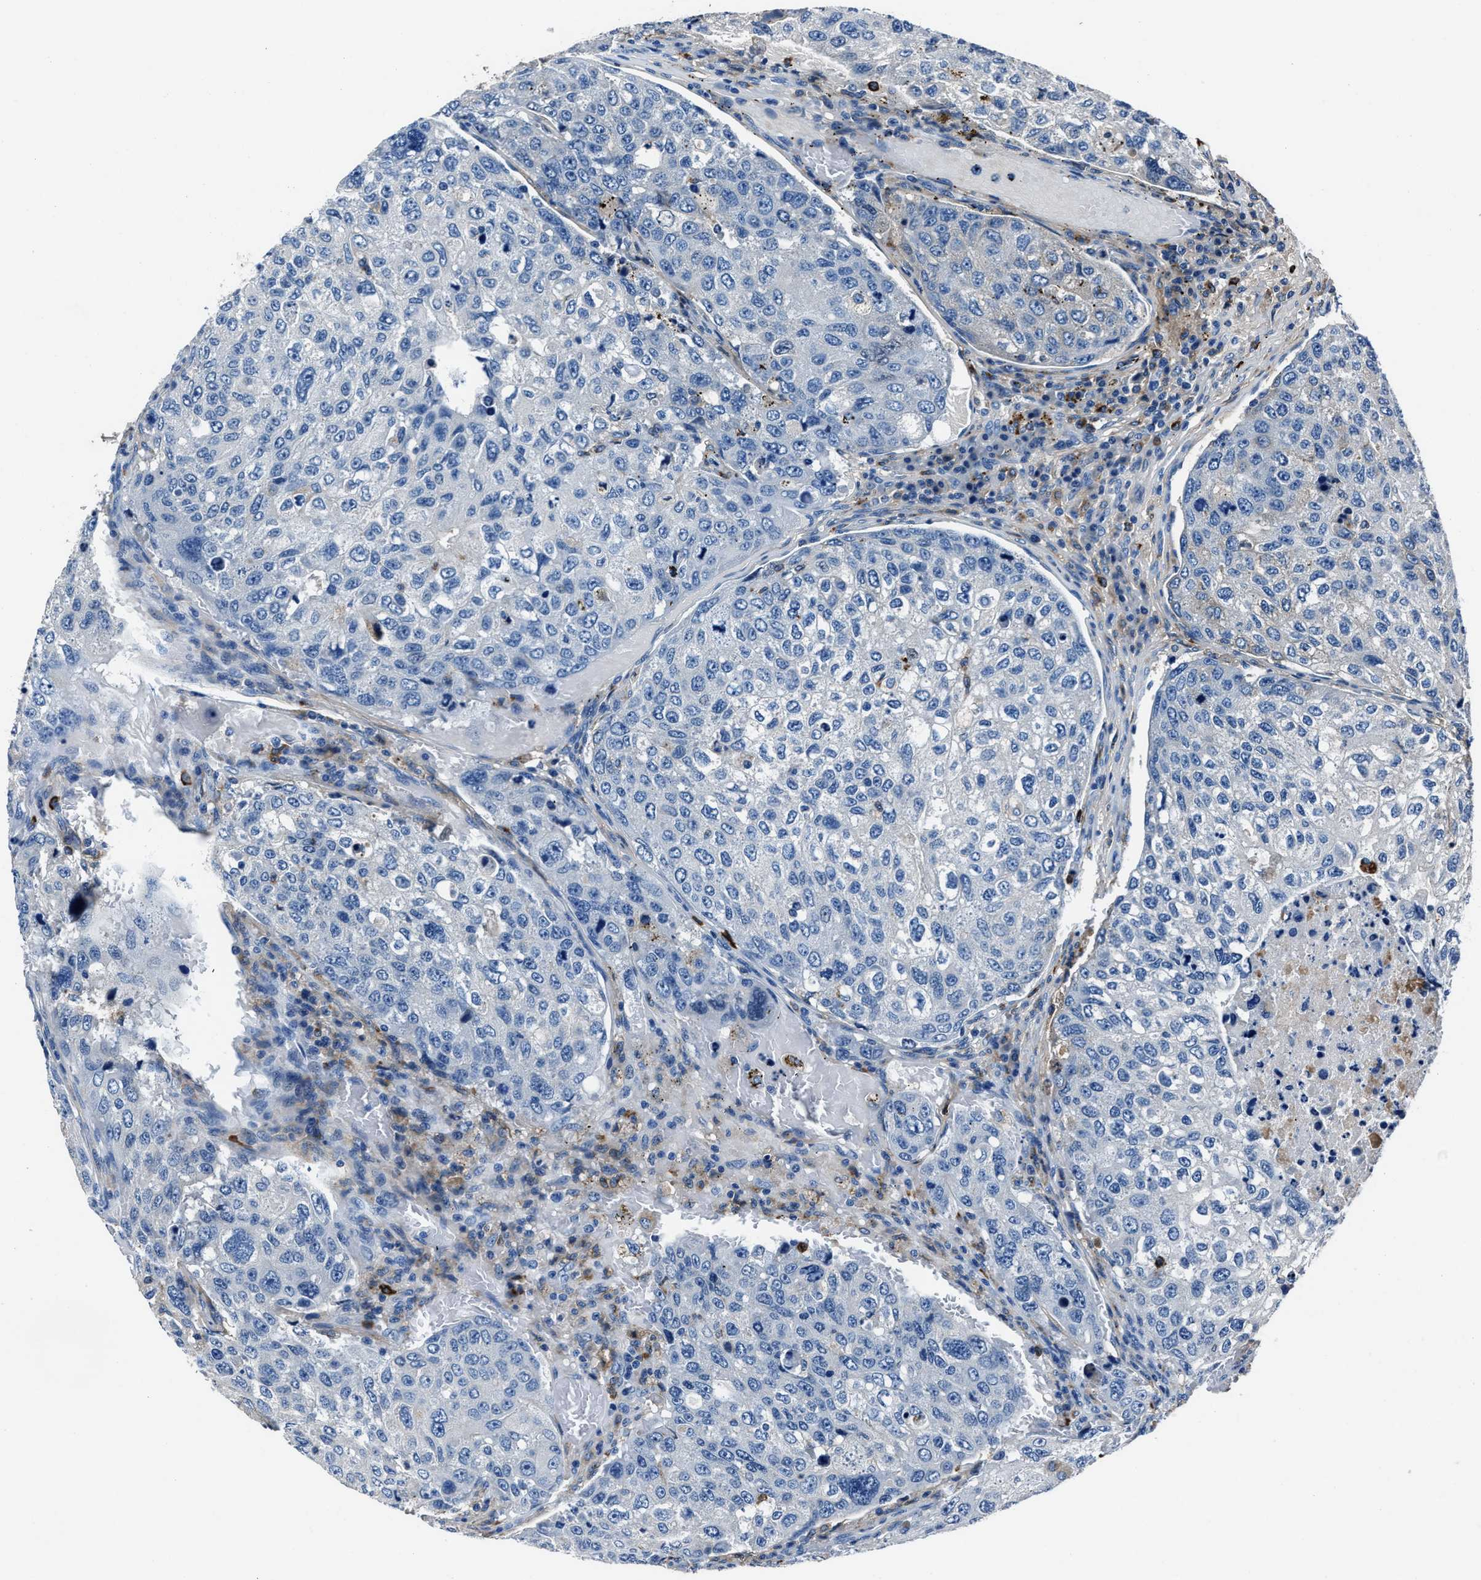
{"staining": {"intensity": "negative", "quantity": "none", "location": "none"}, "tissue": "urothelial cancer", "cell_type": "Tumor cells", "image_type": "cancer", "snomed": [{"axis": "morphology", "description": "Urothelial carcinoma, High grade"}, {"axis": "topography", "description": "Lymph node"}, {"axis": "topography", "description": "Urinary bladder"}], "caption": "Immunohistochemistry (IHC) micrograph of neoplastic tissue: human high-grade urothelial carcinoma stained with DAB demonstrates no significant protein expression in tumor cells.", "gene": "FGL2", "patient": {"sex": "male", "age": 51}}